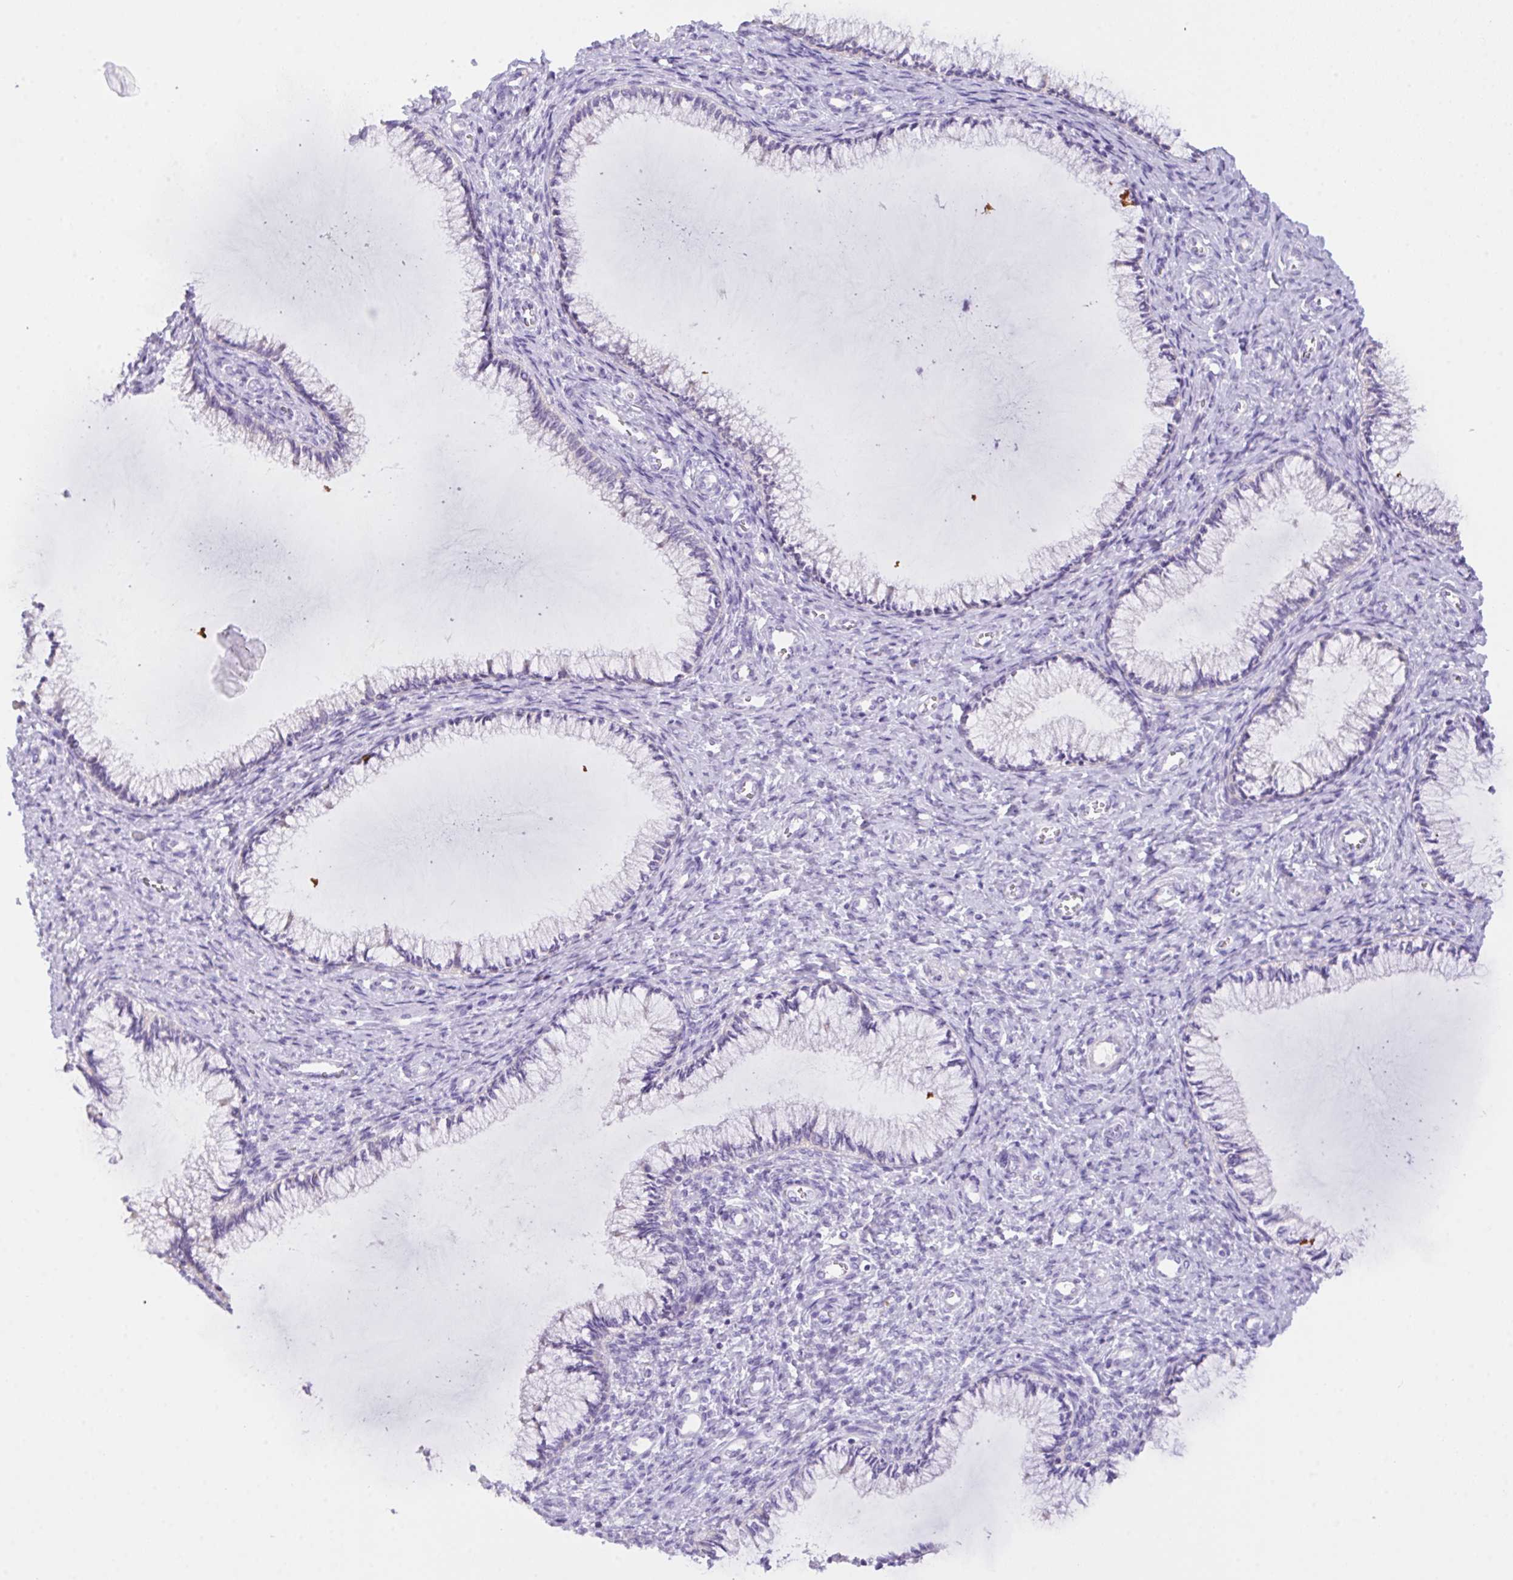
{"staining": {"intensity": "negative", "quantity": "none", "location": "none"}, "tissue": "cervix", "cell_type": "Glandular cells", "image_type": "normal", "snomed": [{"axis": "morphology", "description": "Normal tissue, NOS"}, {"axis": "topography", "description": "Cervix"}], "caption": "A high-resolution image shows immunohistochemistry staining of normal cervix, which reveals no significant expression in glandular cells. (DAB (3,3'-diaminobenzidine) IHC with hematoxylin counter stain).", "gene": "CST11", "patient": {"sex": "female", "age": 24}}